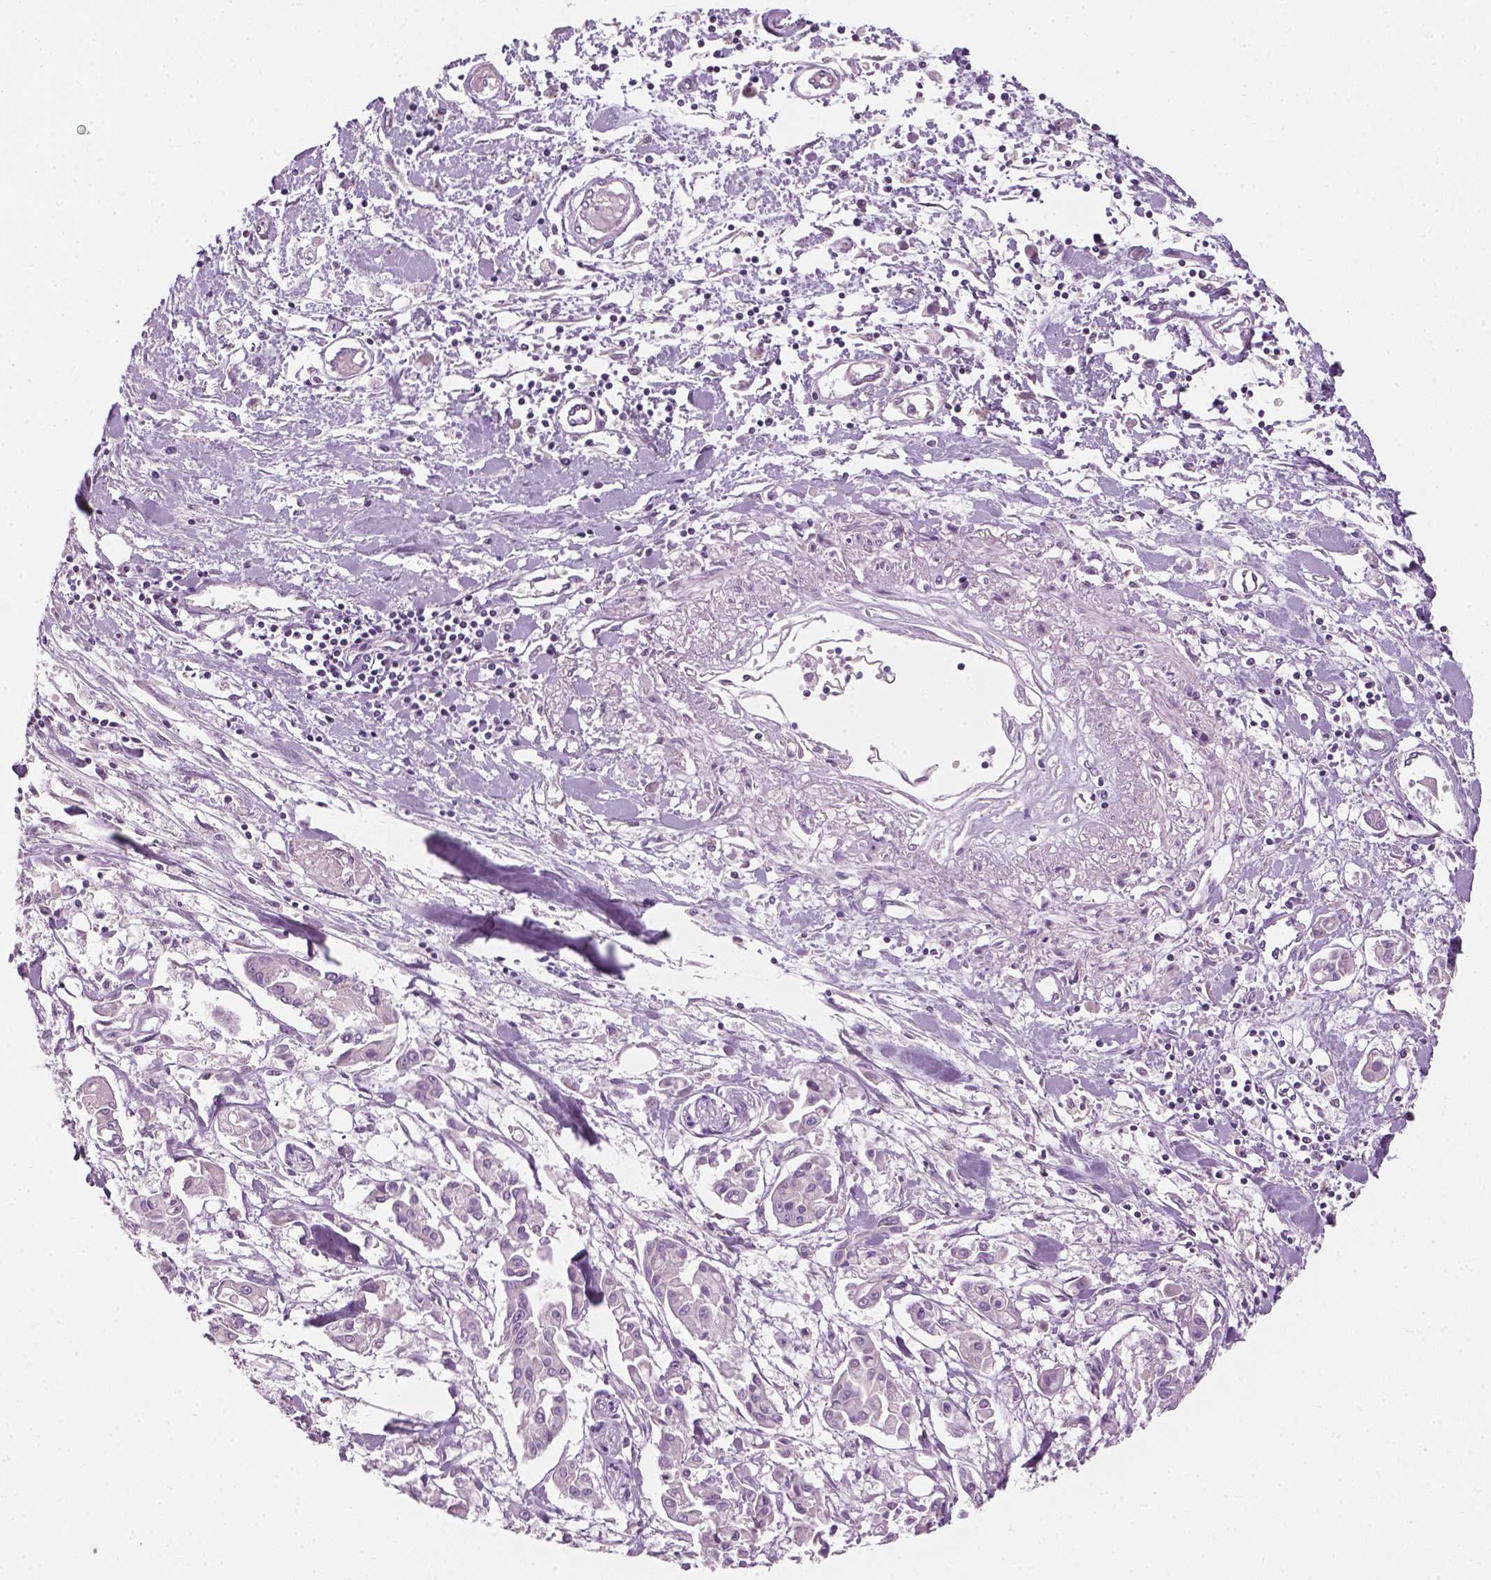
{"staining": {"intensity": "negative", "quantity": "none", "location": "none"}, "tissue": "pancreatic cancer", "cell_type": "Tumor cells", "image_type": "cancer", "snomed": [{"axis": "morphology", "description": "Adenocarcinoma, NOS"}, {"axis": "topography", "description": "Pancreas"}], "caption": "DAB (3,3'-diaminobenzidine) immunohistochemical staining of human pancreatic cancer demonstrates no significant positivity in tumor cells. Brightfield microscopy of immunohistochemistry (IHC) stained with DAB (3,3'-diaminobenzidine) (brown) and hematoxylin (blue), captured at high magnification.", "gene": "CFAP126", "patient": {"sex": "male", "age": 61}}